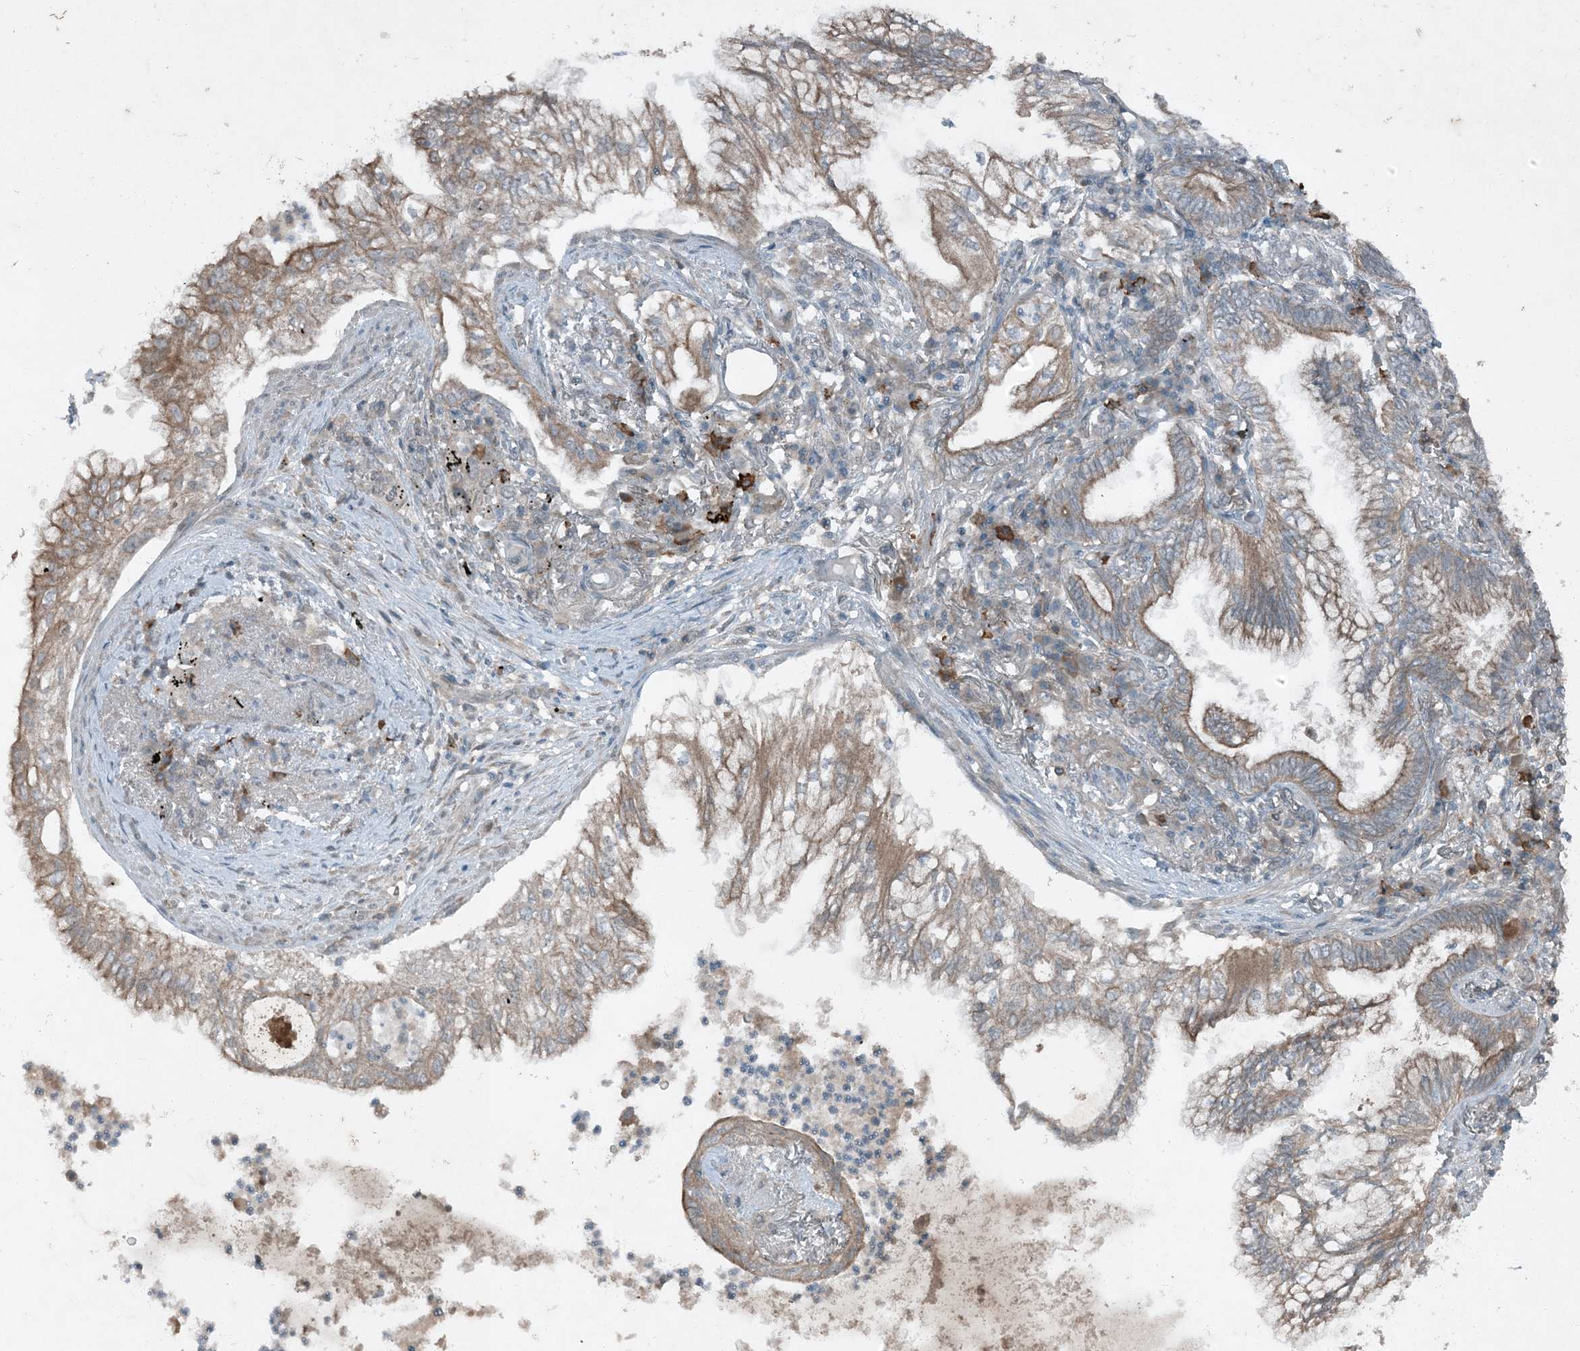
{"staining": {"intensity": "moderate", "quantity": ">75%", "location": "cytoplasmic/membranous"}, "tissue": "lung cancer", "cell_type": "Tumor cells", "image_type": "cancer", "snomed": [{"axis": "morphology", "description": "Adenocarcinoma, NOS"}, {"axis": "topography", "description": "Lung"}], "caption": "Human lung cancer (adenocarcinoma) stained for a protein (brown) exhibits moderate cytoplasmic/membranous positive staining in about >75% of tumor cells.", "gene": "MDN1", "patient": {"sex": "female", "age": 70}}